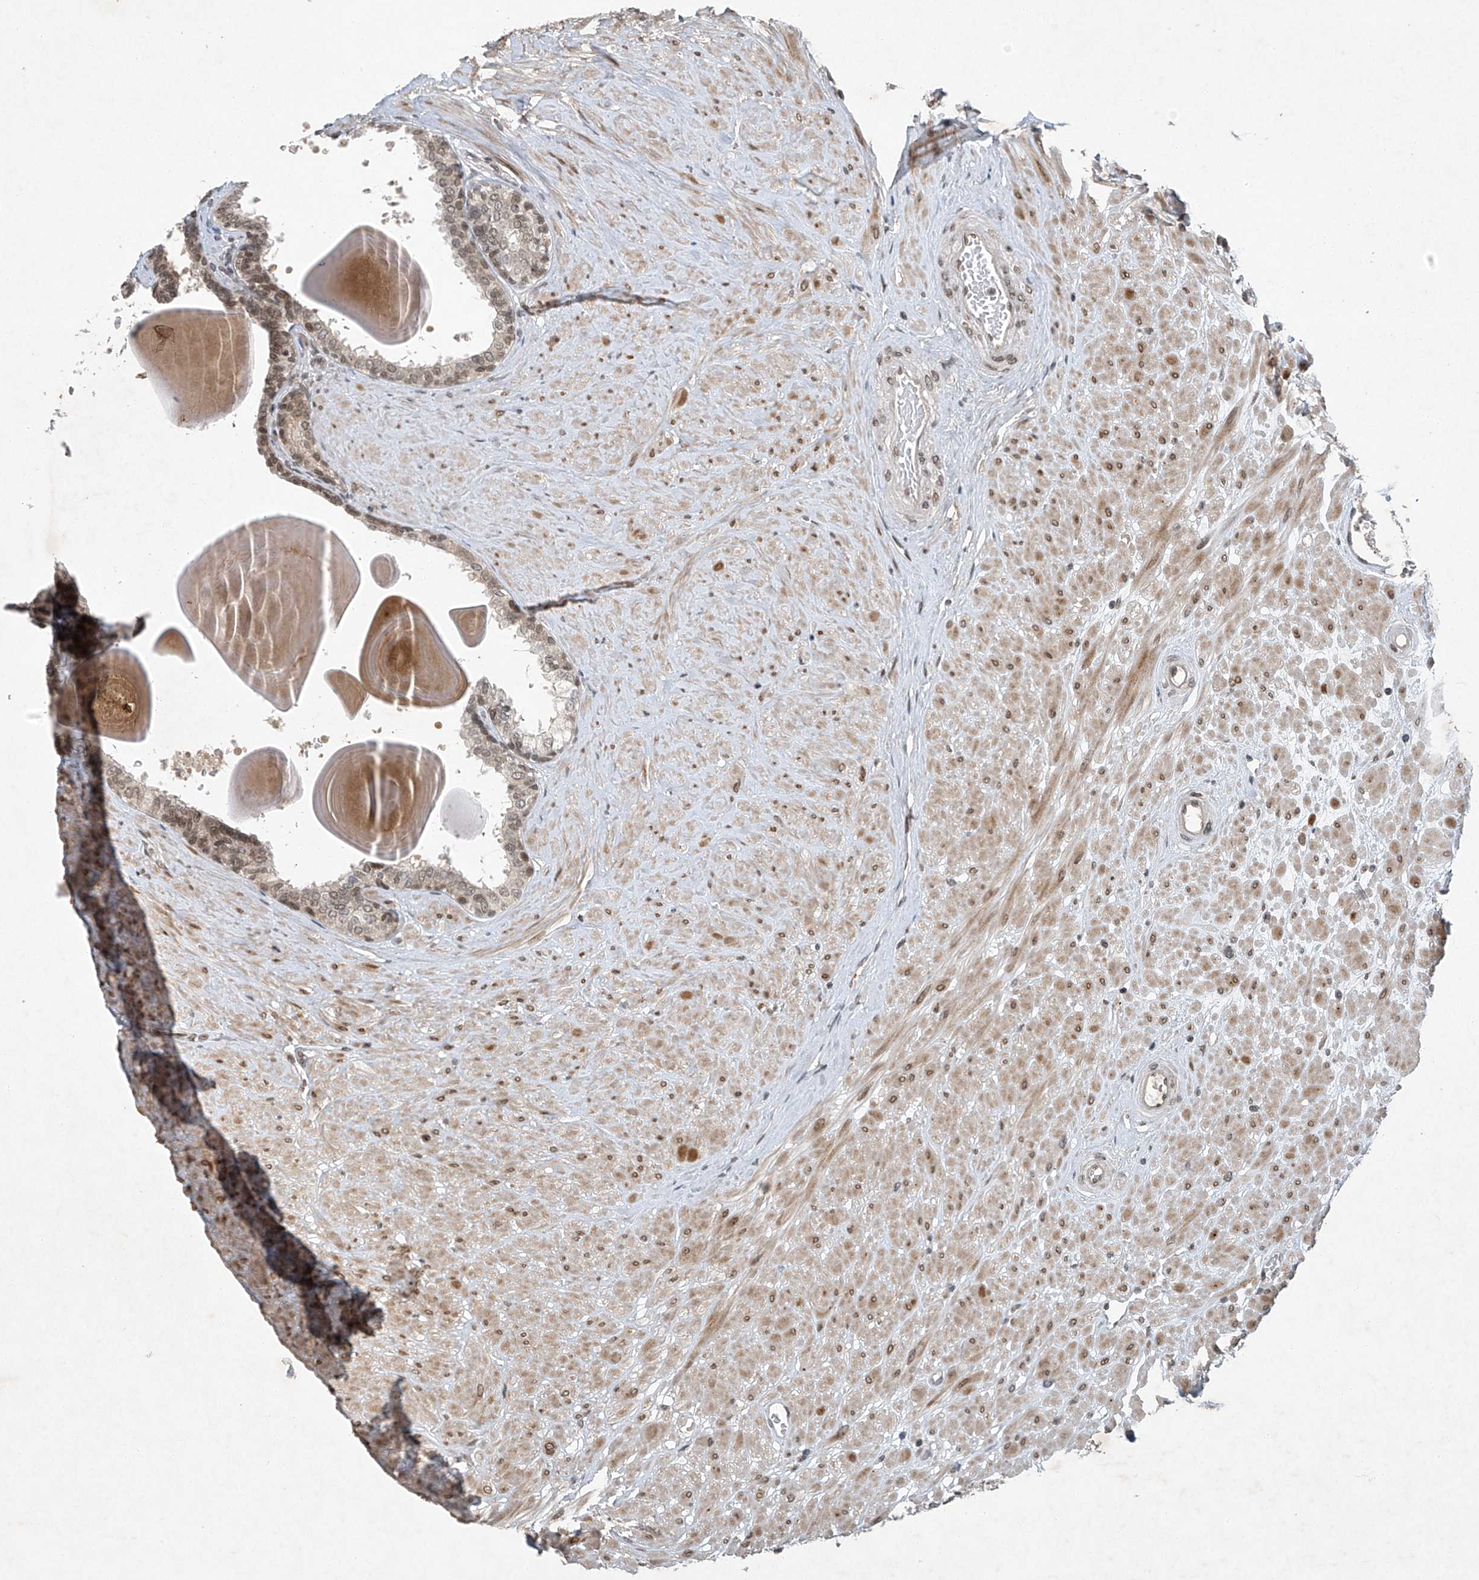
{"staining": {"intensity": "moderate", "quantity": "25%-75%", "location": "nuclear"}, "tissue": "prostate", "cell_type": "Glandular cells", "image_type": "normal", "snomed": [{"axis": "morphology", "description": "Normal tissue, NOS"}, {"axis": "topography", "description": "Prostate"}], "caption": "This histopathology image demonstrates IHC staining of normal prostate, with medium moderate nuclear staining in approximately 25%-75% of glandular cells.", "gene": "TAF8", "patient": {"sex": "male", "age": 48}}